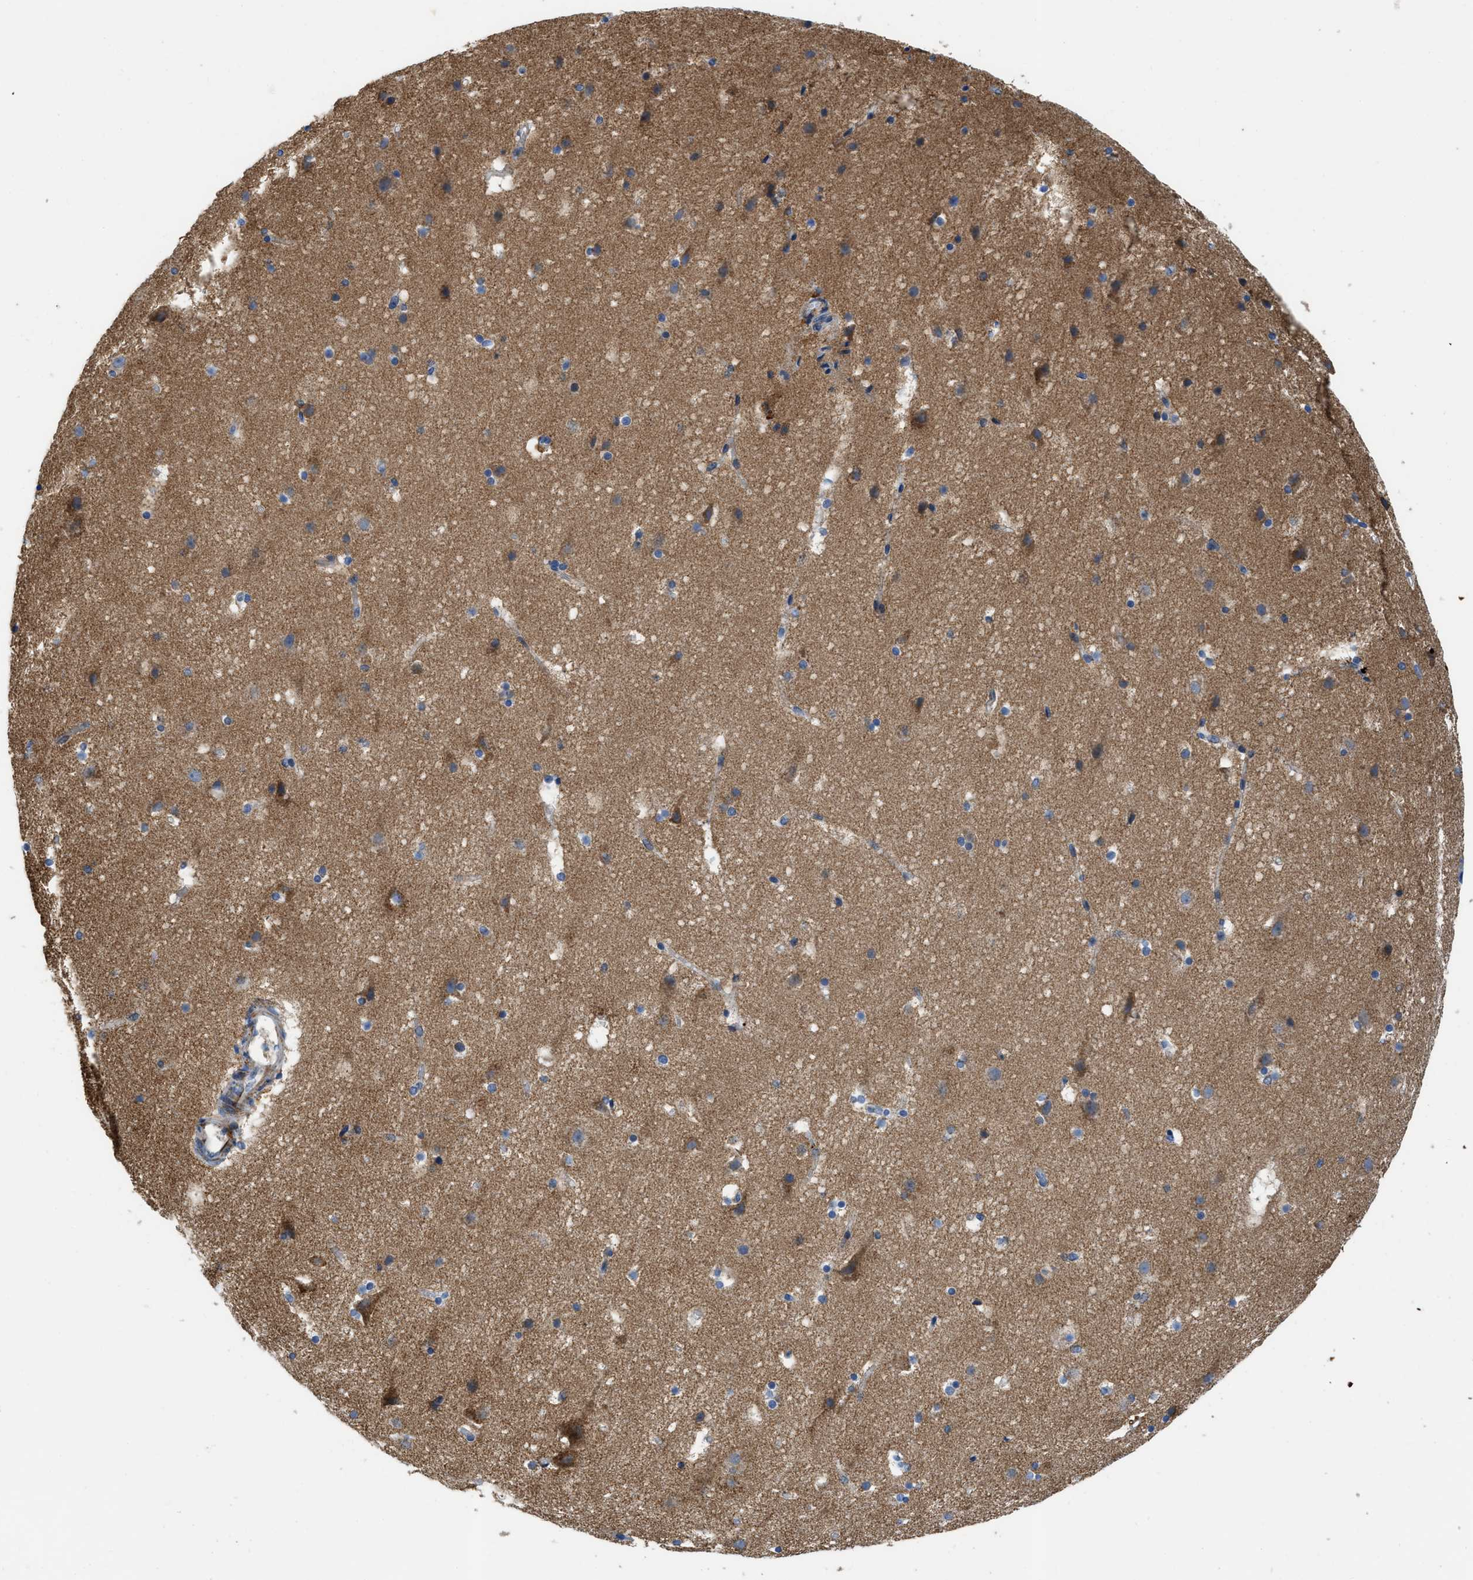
{"staining": {"intensity": "moderate", "quantity": "<25%", "location": "cytoplasmic/membranous"}, "tissue": "cerebral cortex", "cell_type": "Endothelial cells", "image_type": "normal", "snomed": [{"axis": "morphology", "description": "Normal tissue, NOS"}, {"axis": "topography", "description": "Cerebral cortex"}], "caption": "Immunohistochemical staining of unremarkable cerebral cortex demonstrates <25% levels of moderate cytoplasmic/membranous protein expression in about <25% of endothelial cells. The protein of interest is shown in brown color, while the nuclei are stained blue.", "gene": "ZNF831", "patient": {"sex": "male", "age": 45}}